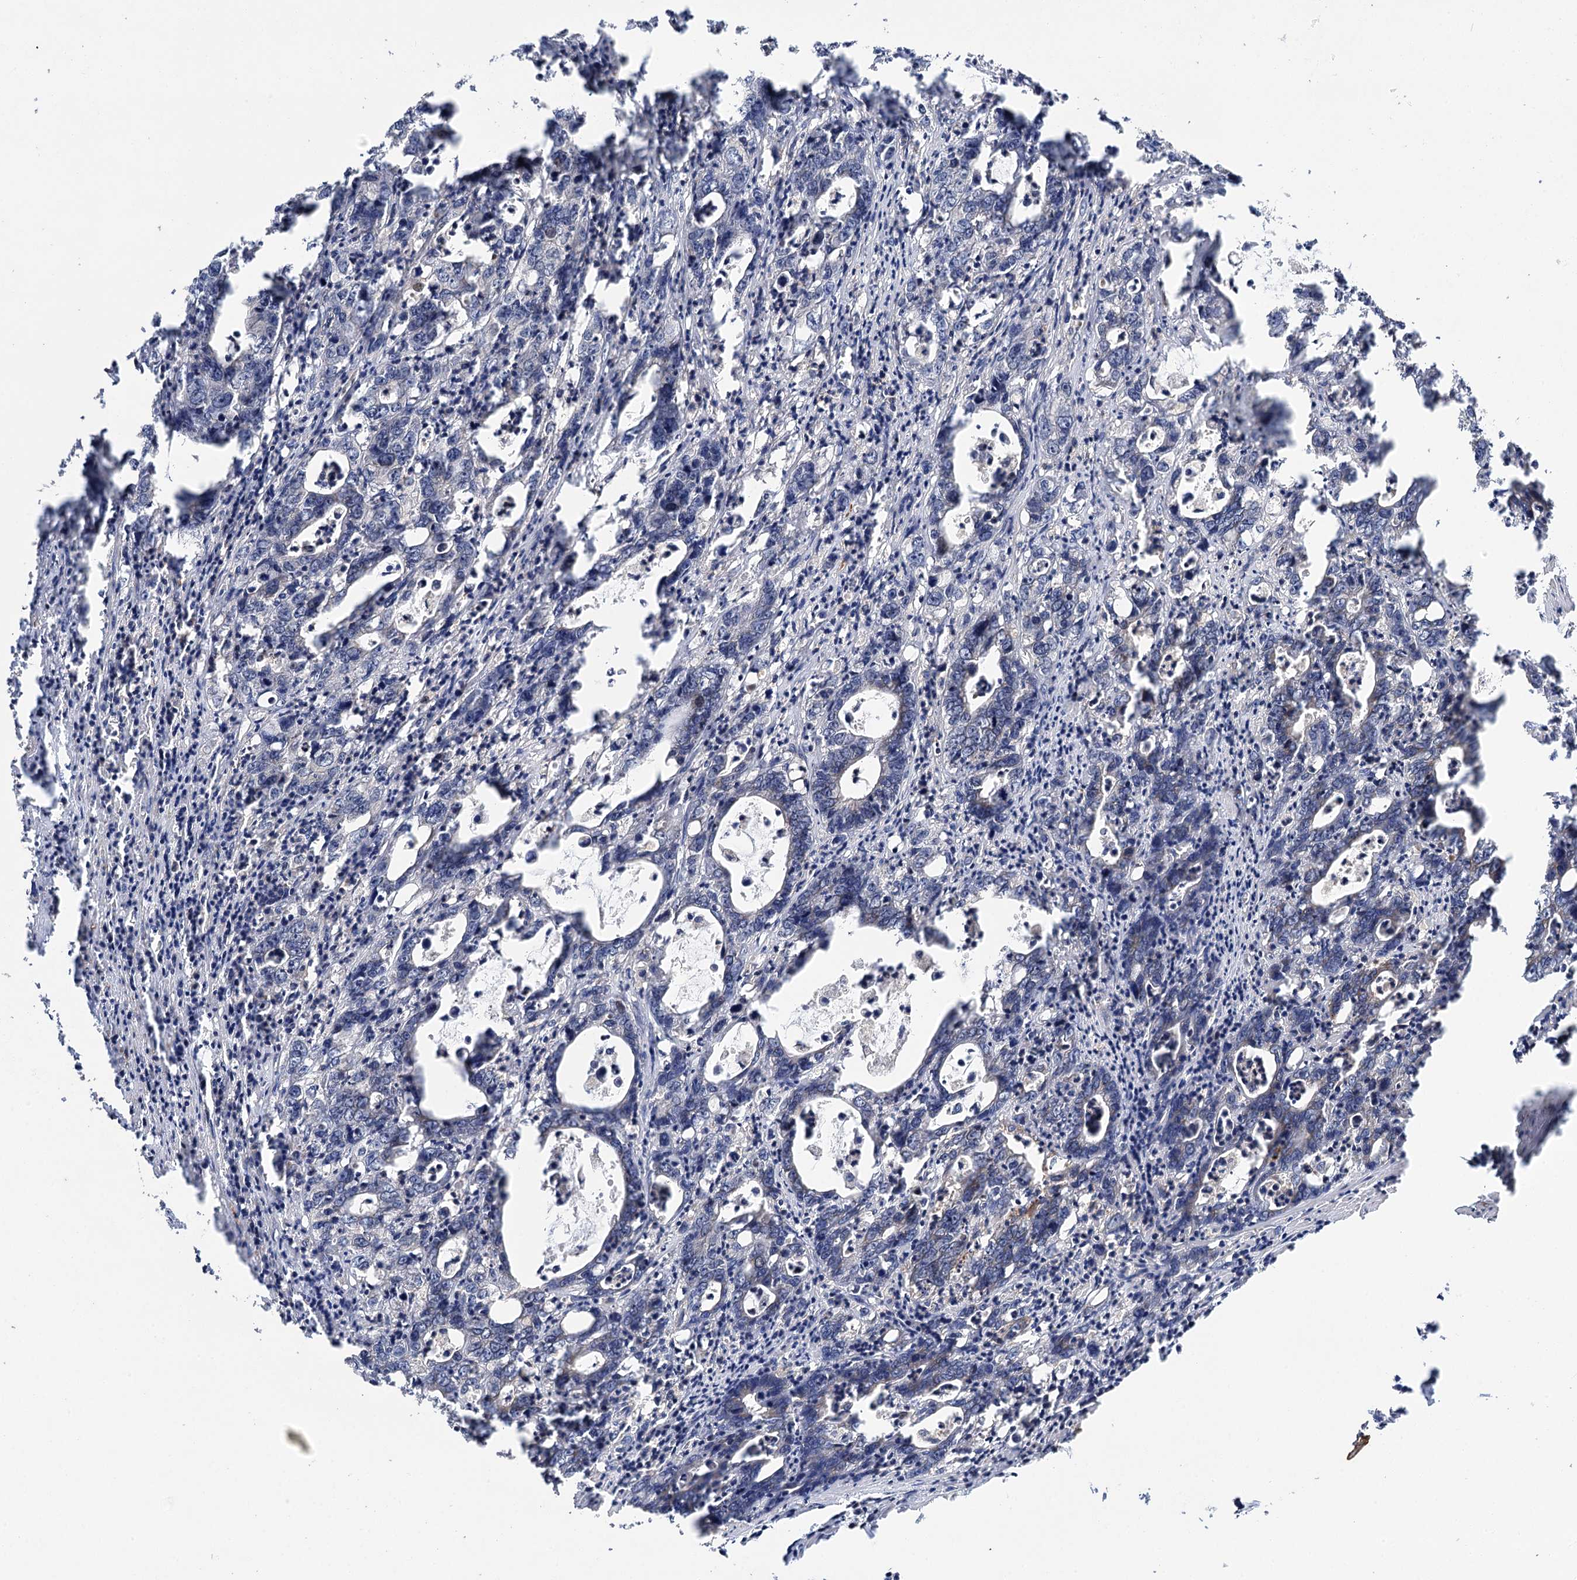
{"staining": {"intensity": "negative", "quantity": "none", "location": "none"}, "tissue": "colorectal cancer", "cell_type": "Tumor cells", "image_type": "cancer", "snomed": [{"axis": "morphology", "description": "Adenocarcinoma, NOS"}, {"axis": "topography", "description": "Colon"}], "caption": "Human colorectal adenocarcinoma stained for a protein using immunohistochemistry (IHC) demonstrates no staining in tumor cells.", "gene": "FBXW8", "patient": {"sex": "female", "age": 75}}